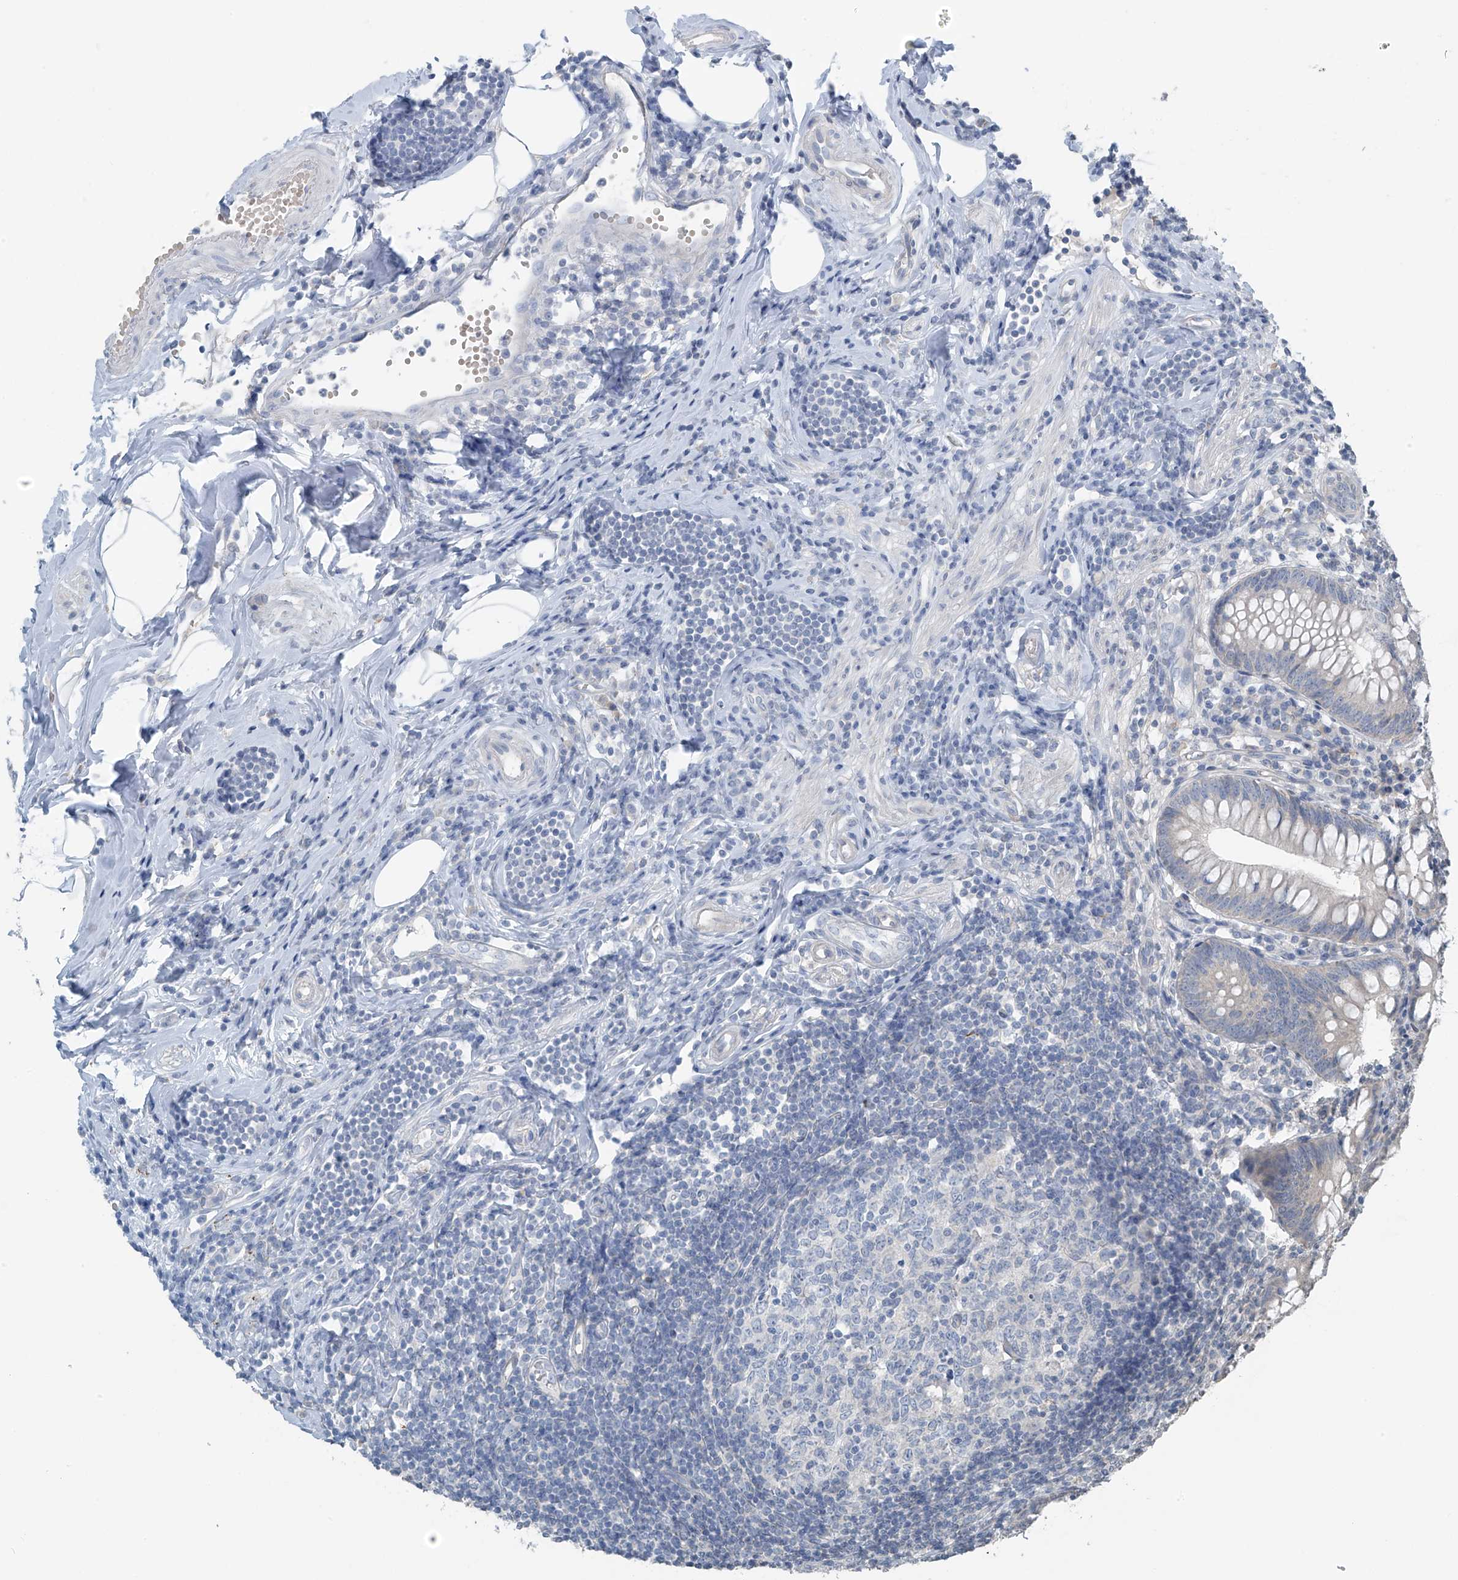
{"staining": {"intensity": "negative", "quantity": "none", "location": "none"}, "tissue": "appendix", "cell_type": "Glandular cells", "image_type": "normal", "snomed": [{"axis": "morphology", "description": "Normal tissue, NOS"}, {"axis": "topography", "description": "Appendix"}], "caption": "A micrograph of human appendix is negative for staining in glandular cells. (Immunohistochemistry, brightfield microscopy, high magnification).", "gene": "HOXA11", "patient": {"sex": "female", "age": 54}}